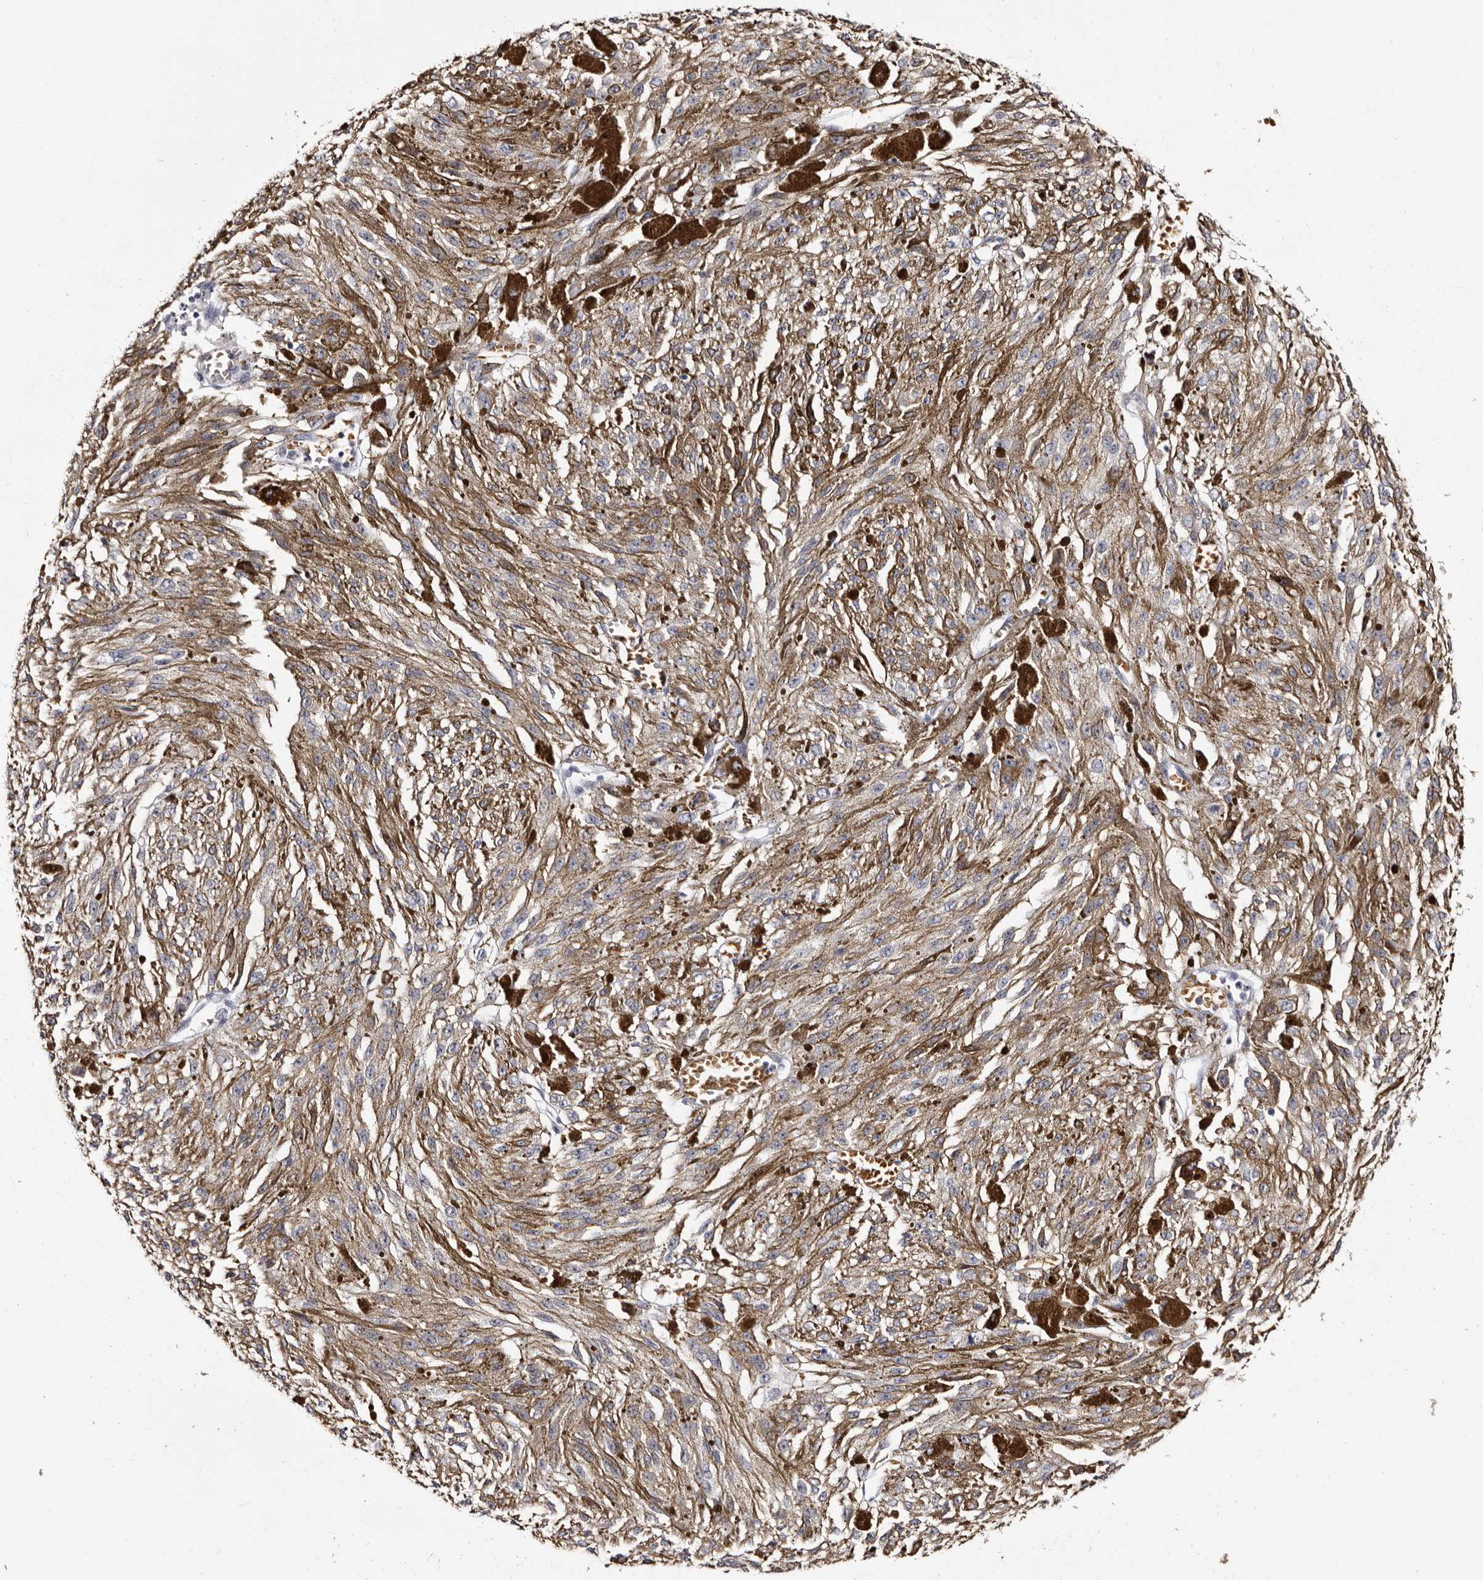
{"staining": {"intensity": "negative", "quantity": "none", "location": "none"}, "tissue": "melanoma", "cell_type": "Tumor cells", "image_type": "cancer", "snomed": [{"axis": "morphology", "description": "Malignant melanoma, NOS"}, {"axis": "topography", "description": "Other"}], "caption": "Immunohistochemistry (IHC) micrograph of melanoma stained for a protein (brown), which demonstrates no expression in tumor cells.", "gene": "BPGM", "patient": {"sex": "male", "age": 79}}